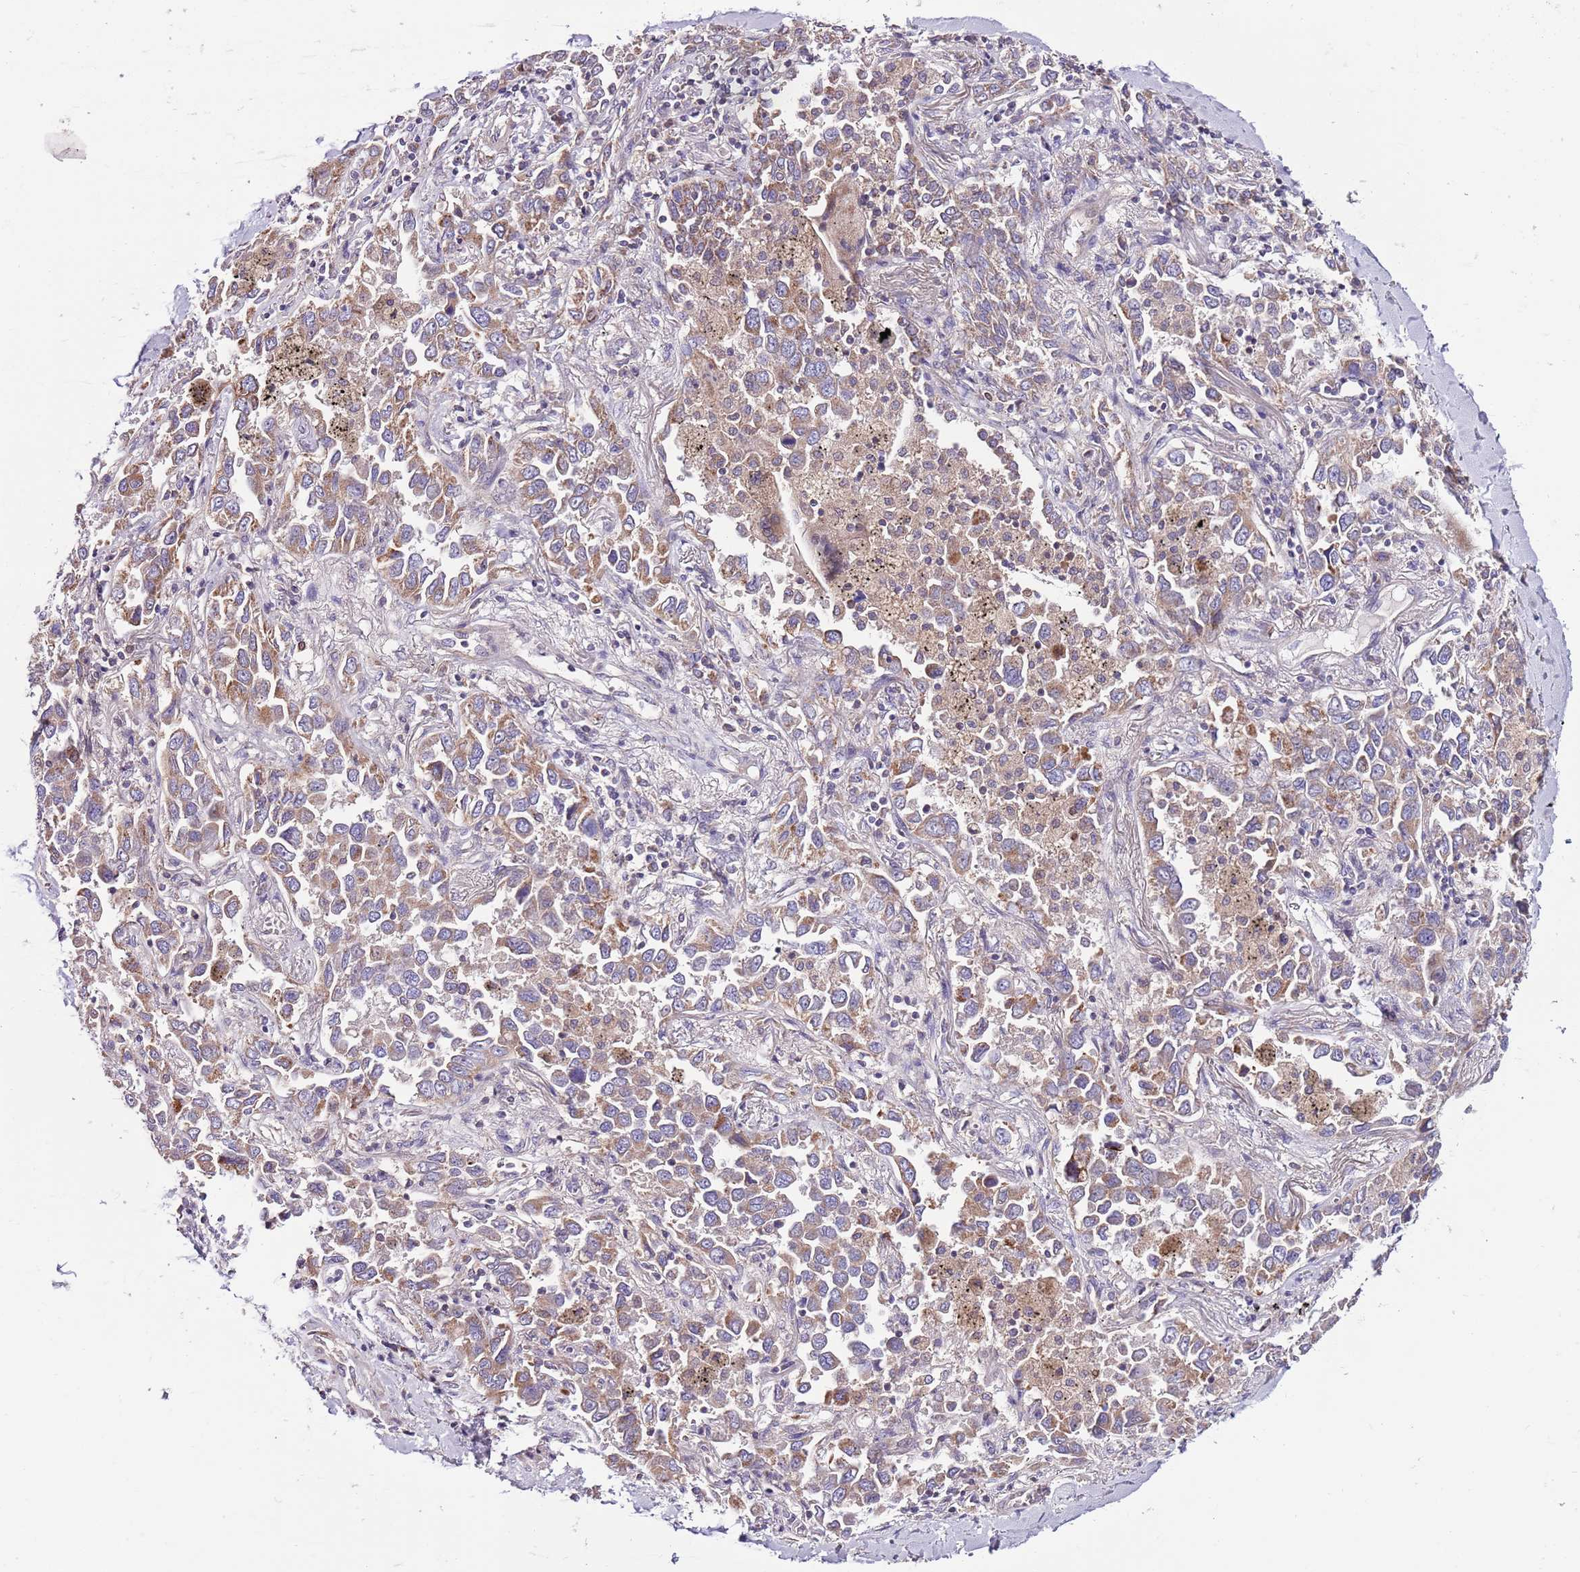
{"staining": {"intensity": "moderate", "quantity": ">75%", "location": "cytoplasmic/membranous"}, "tissue": "lung cancer", "cell_type": "Tumor cells", "image_type": "cancer", "snomed": [{"axis": "morphology", "description": "Adenocarcinoma, NOS"}, {"axis": "topography", "description": "Lung"}], "caption": "The photomicrograph displays a brown stain indicating the presence of a protein in the cytoplasmic/membranous of tumor cells in lung cancer (adenocarcinoma).", "gene": "SMG1", "patient": {"sex": "male", "age": 67}}